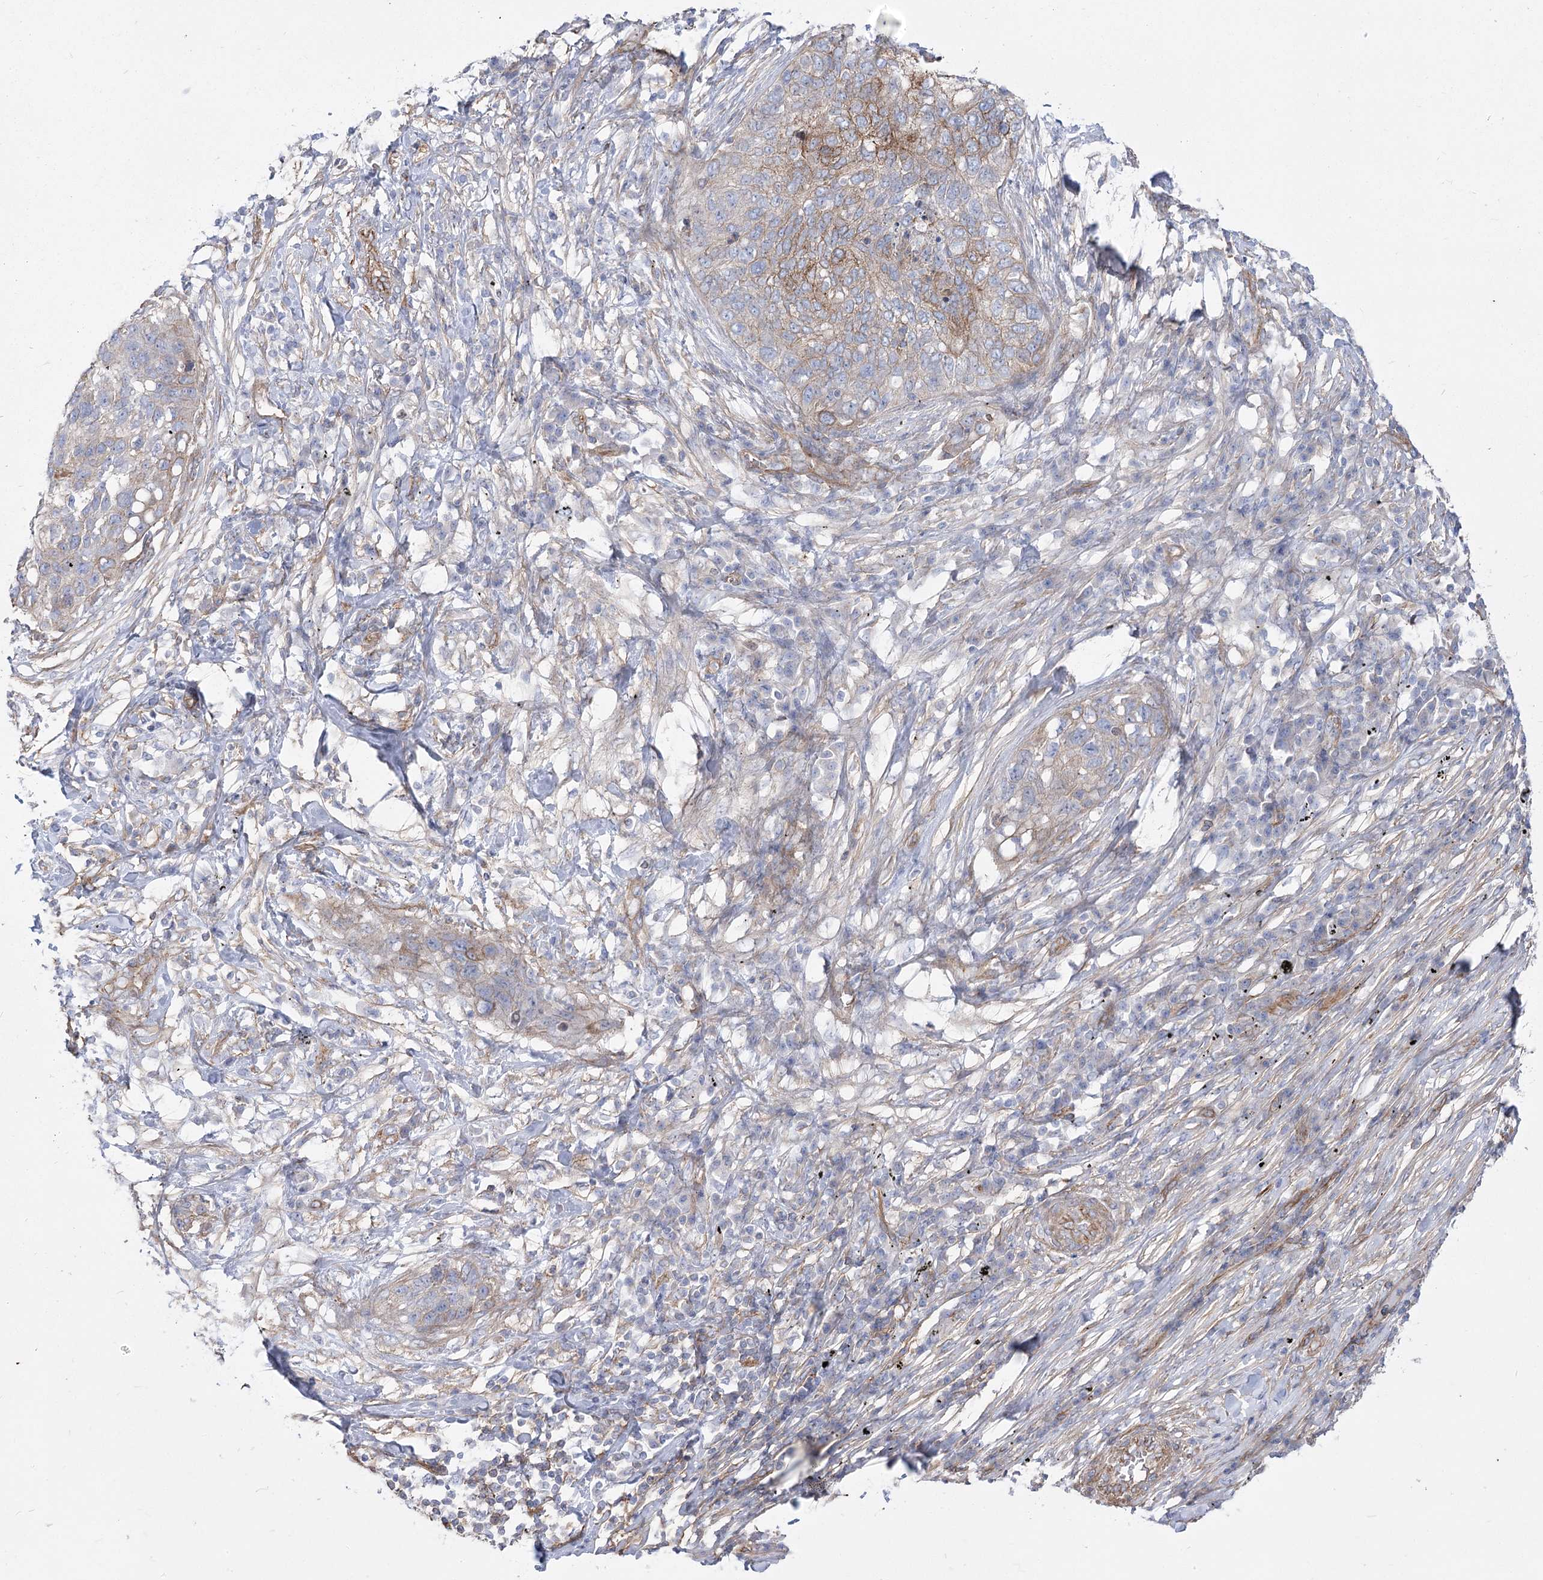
{"staining": {"intensity": "moderate", "quantity": "<25%", "location": "cytoplasmic/membranous"}, "tissue": "lung cancer", "cell_type": "Tumor cells", "image_type": "cancer", "snomed": [{"axis": "morphology", "description": "Squamous cell carcinoma, NOS"}, {"axis": "topography", "description": "Lung"}], "caption": "Lung cancer stained with a brown dye reveals moderate cytoplasmic/membranous positive expression in approximately <25% of tumor cells.", "gene": "PLEKHA5", "patient": {"sex": "female", "age": 63}}